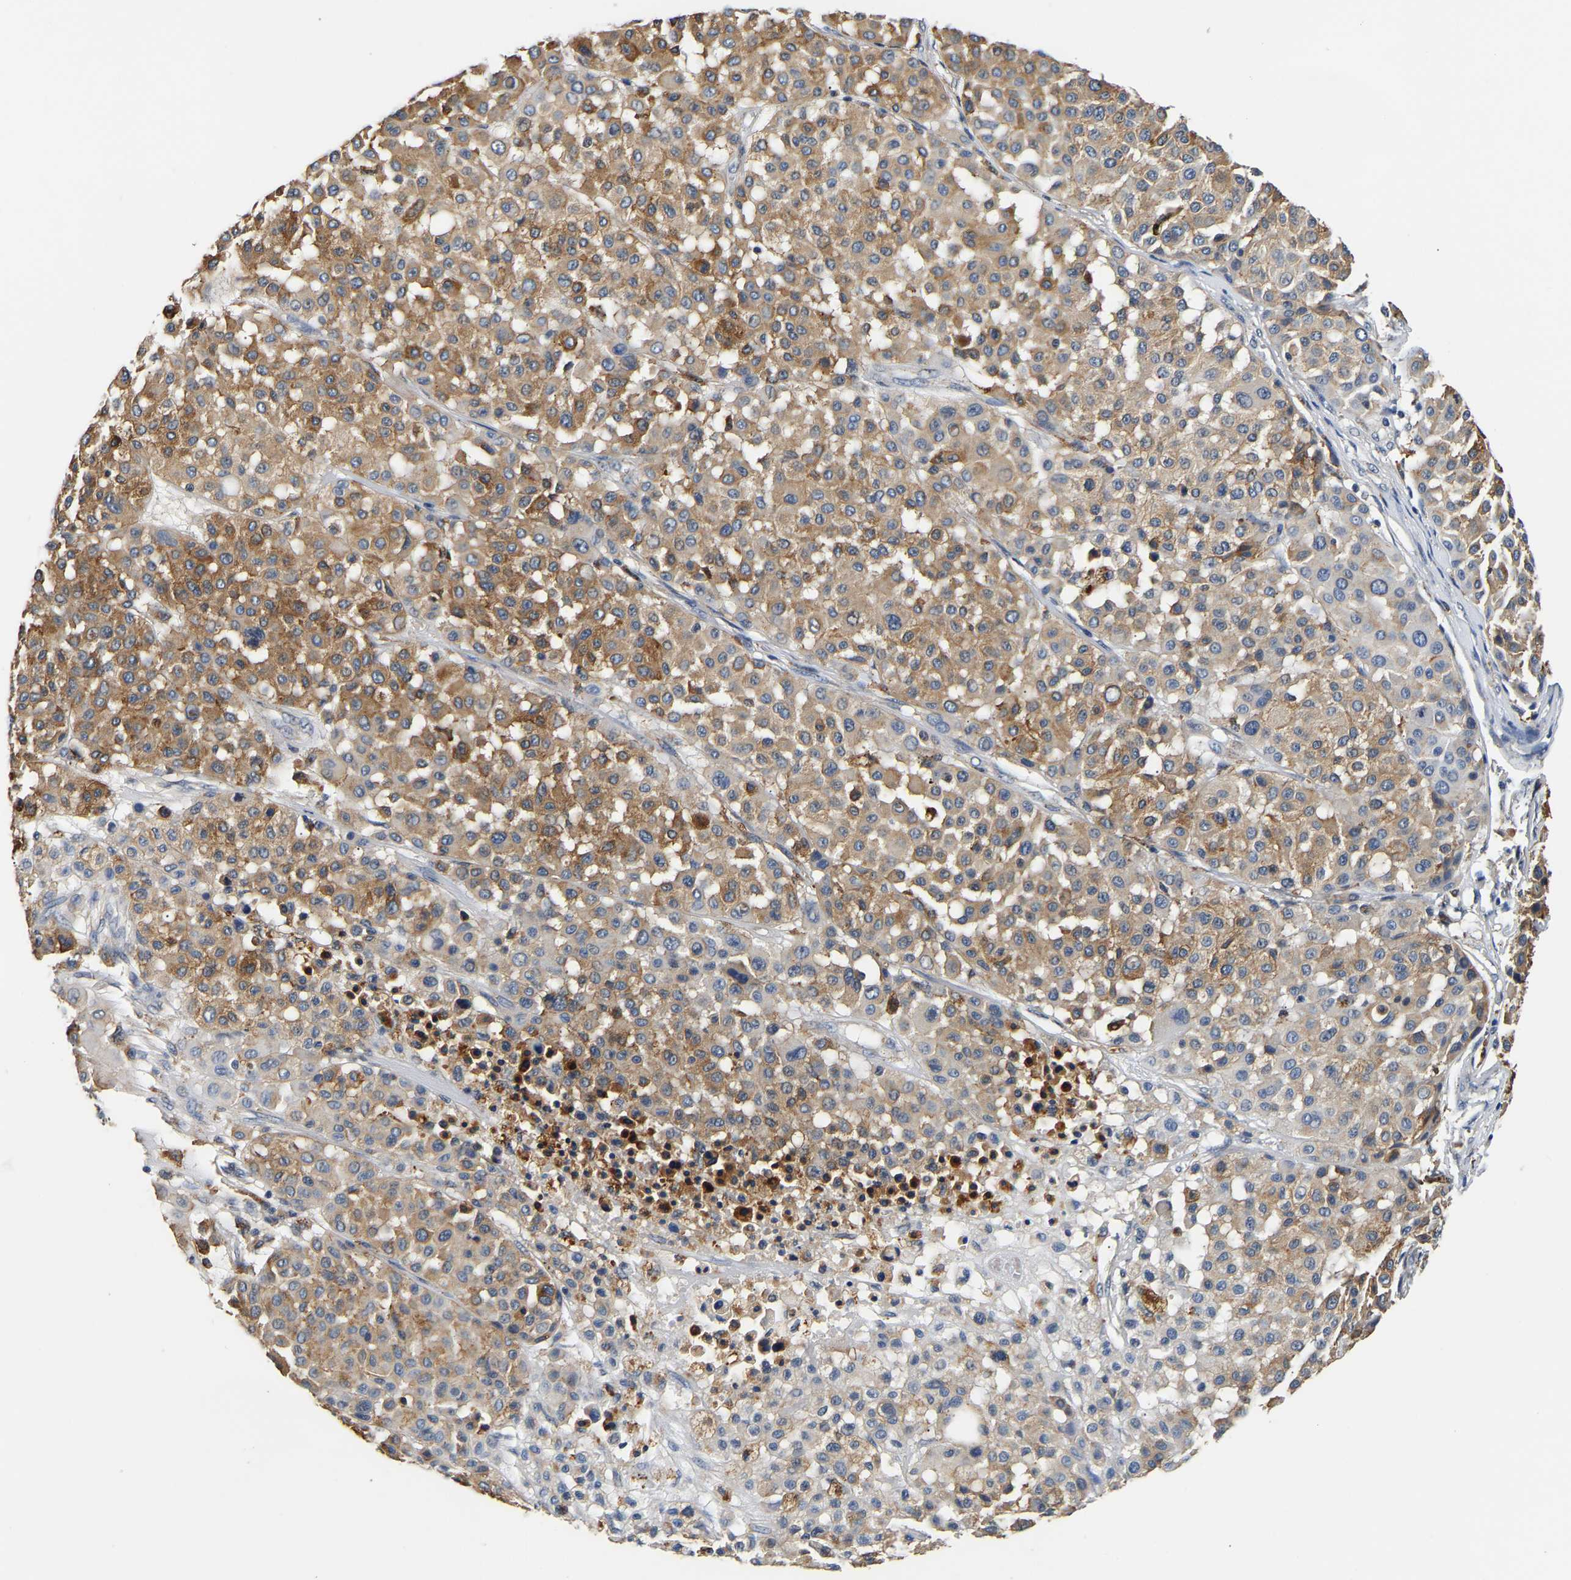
{"staining": {"intensity": "moderate", "quantity": ">75%", "location": "cytoplasmic/membranous"}, "tissue": "melanoma", "cell_type": "Tumor cells", "image_type": "cancer", "snomed": [{"axis": "morphology", "description": "Malignant melanoma, Metastatic site"}, {"axis": "topography", "description": "Soft tissue"}], "caption": "Immunohistochemistry image of melanoma stained for a protein (brown), which reveals medium levels of moderate cytoplasmic/membranous staining in approximately >75% of tumor cells.", "gene": "SMU1", "patient": {"sex": "male", "age": 41}}